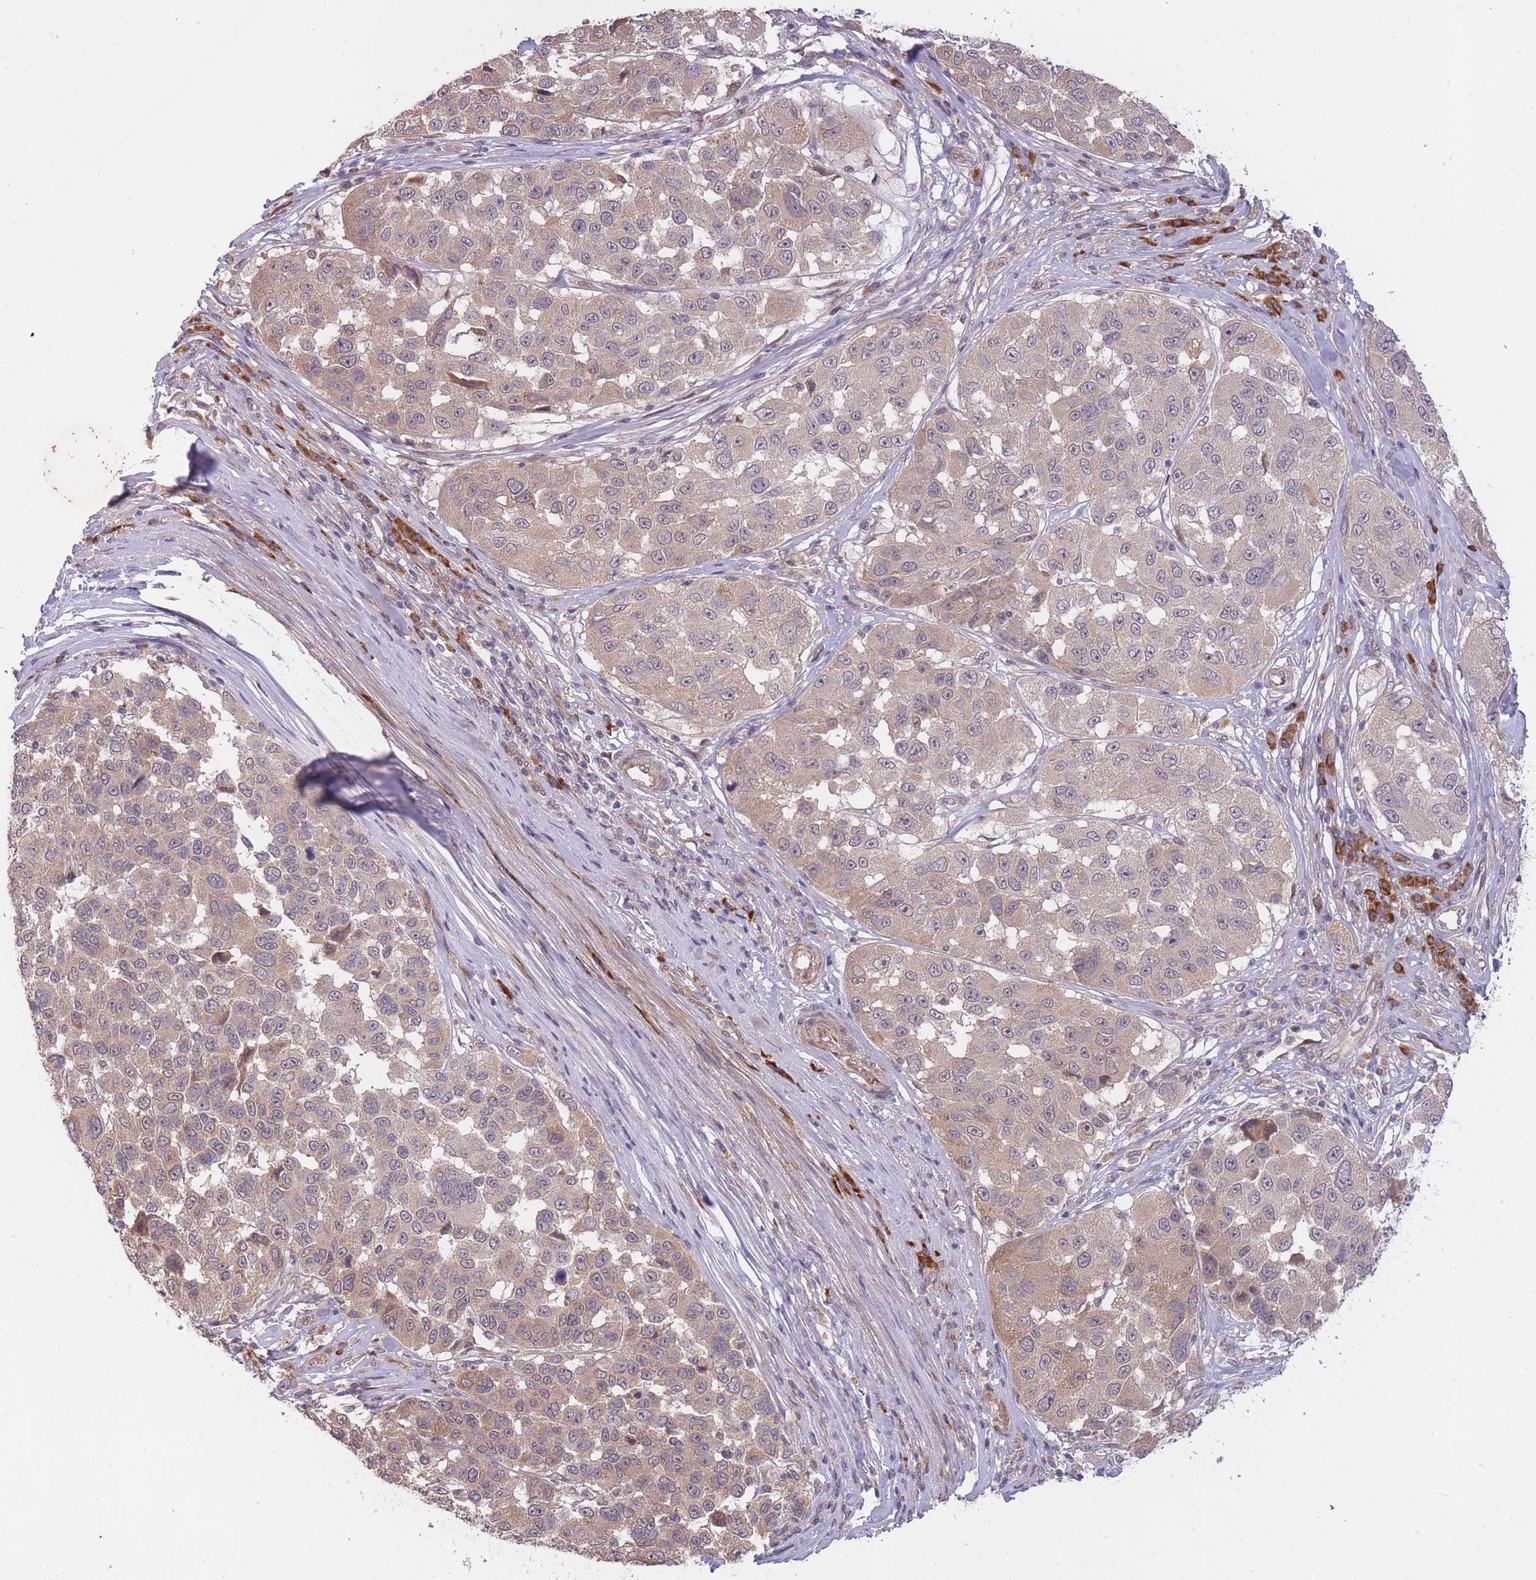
{"staining": {"intensity": "weak", "quantity": ">75%", "location": "cytoplasmic/membranous"}, "tissue": "melanoma", "cell_type": "Tumor cells", "image_type": "cancer", "snomed": [{"axis": "morphology", "description": "Malignant melanoma, NOS"}, {"axis": "topography", "description": "Skin"}], "caption": "Protein expression analysis of malignant melanoma displays weak cytoplasmic/membranous positivity in about >75% of tumor cells.", "gene": "SMC6", "patient": {"sex": "female", "age": 66}}